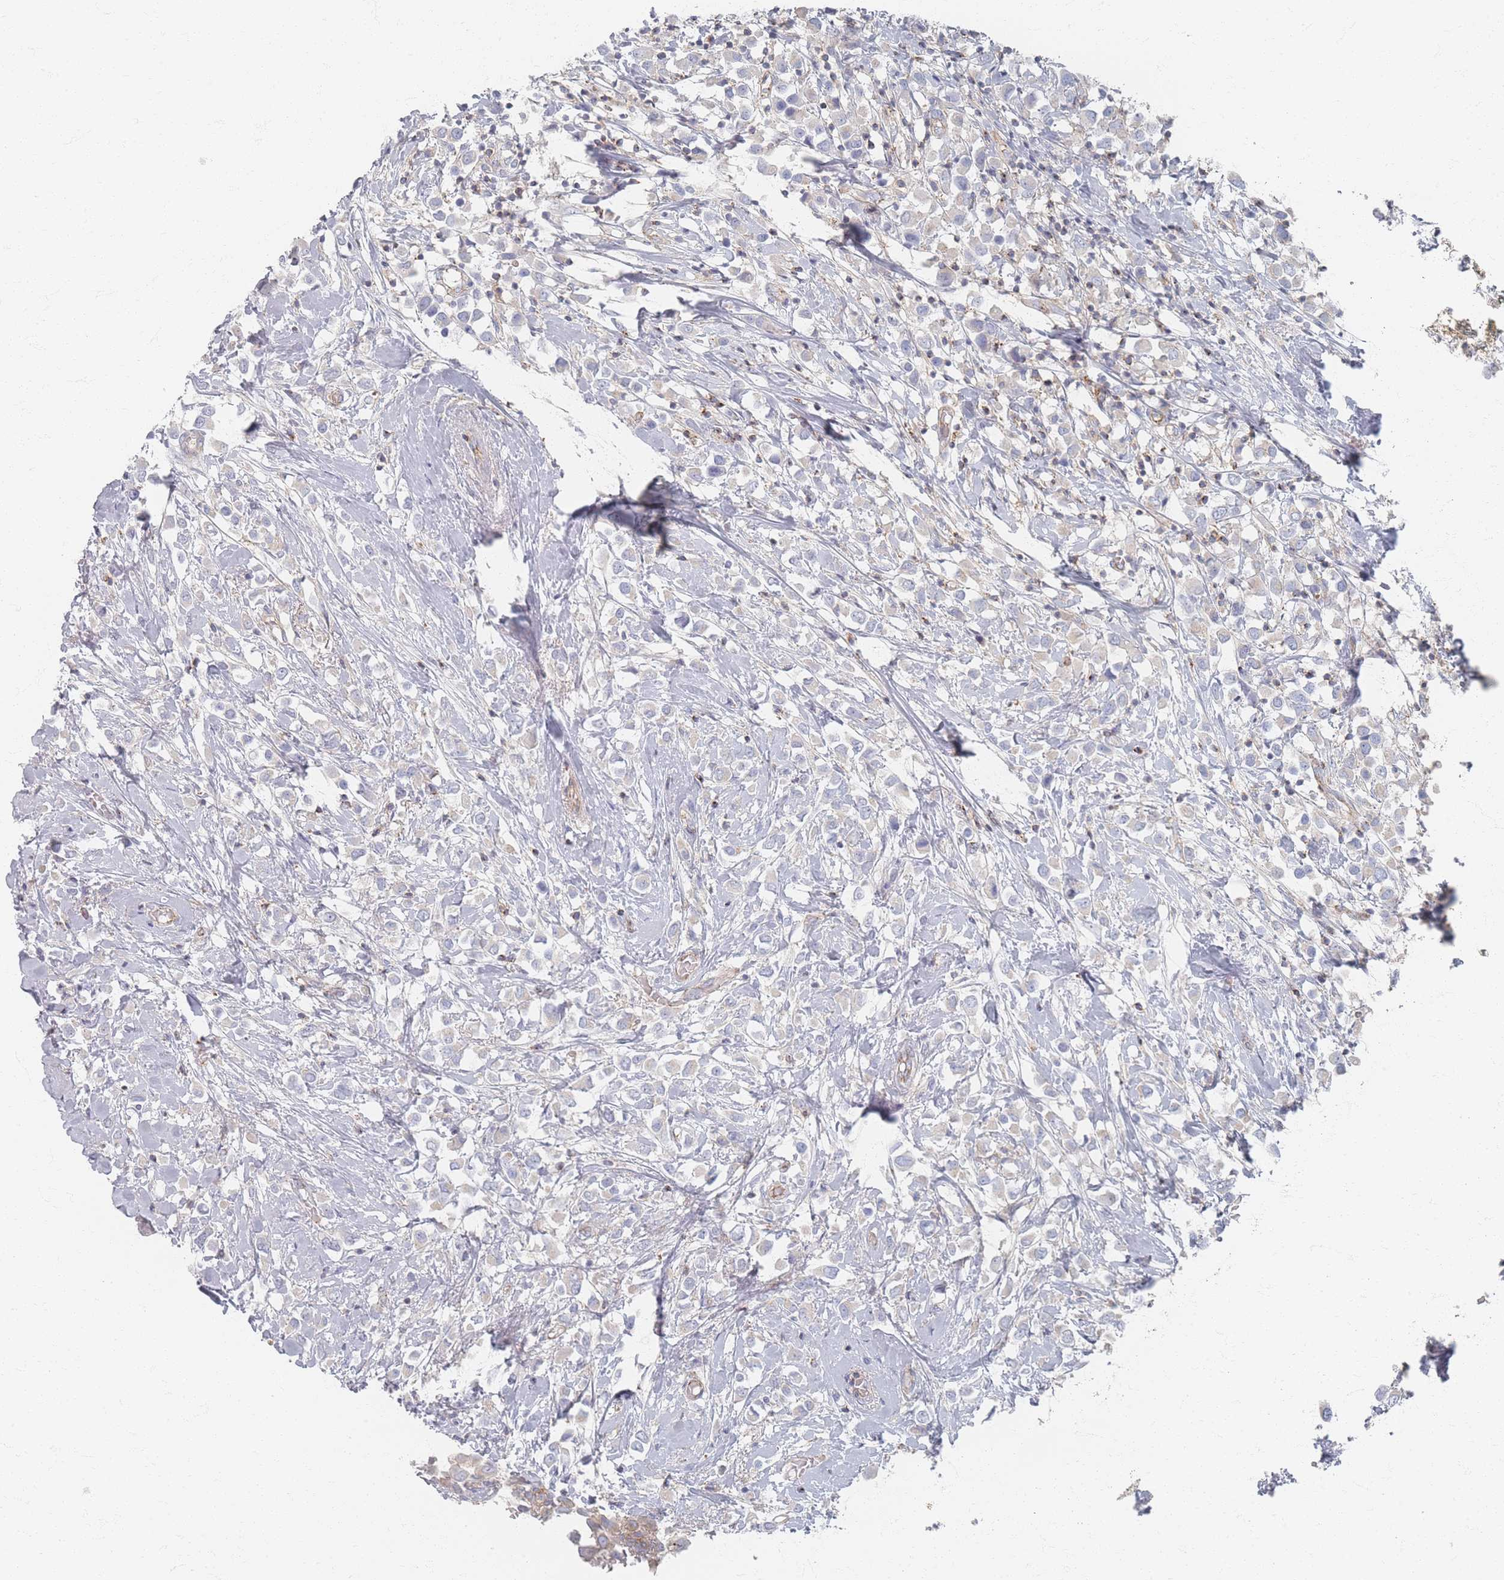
{"staining": {"intensity": "negative", "quantity": "none", "location": "none"}, "tissue": "breast cancer", "cell_type": "Tumor cells", "image_type": "cancer", "snomed": [{"axis": "morphology", "description": "Duct carcinoma"}, {"axis": "topography", "description": "Breast"}], "caption": "Infiltrating ductal carcinoma (breast) was stained to show a protein in brown. There is no significant staining in tumor cells.", "gene": "GNB1", "patient": {"sex": "female", "age": 61}}